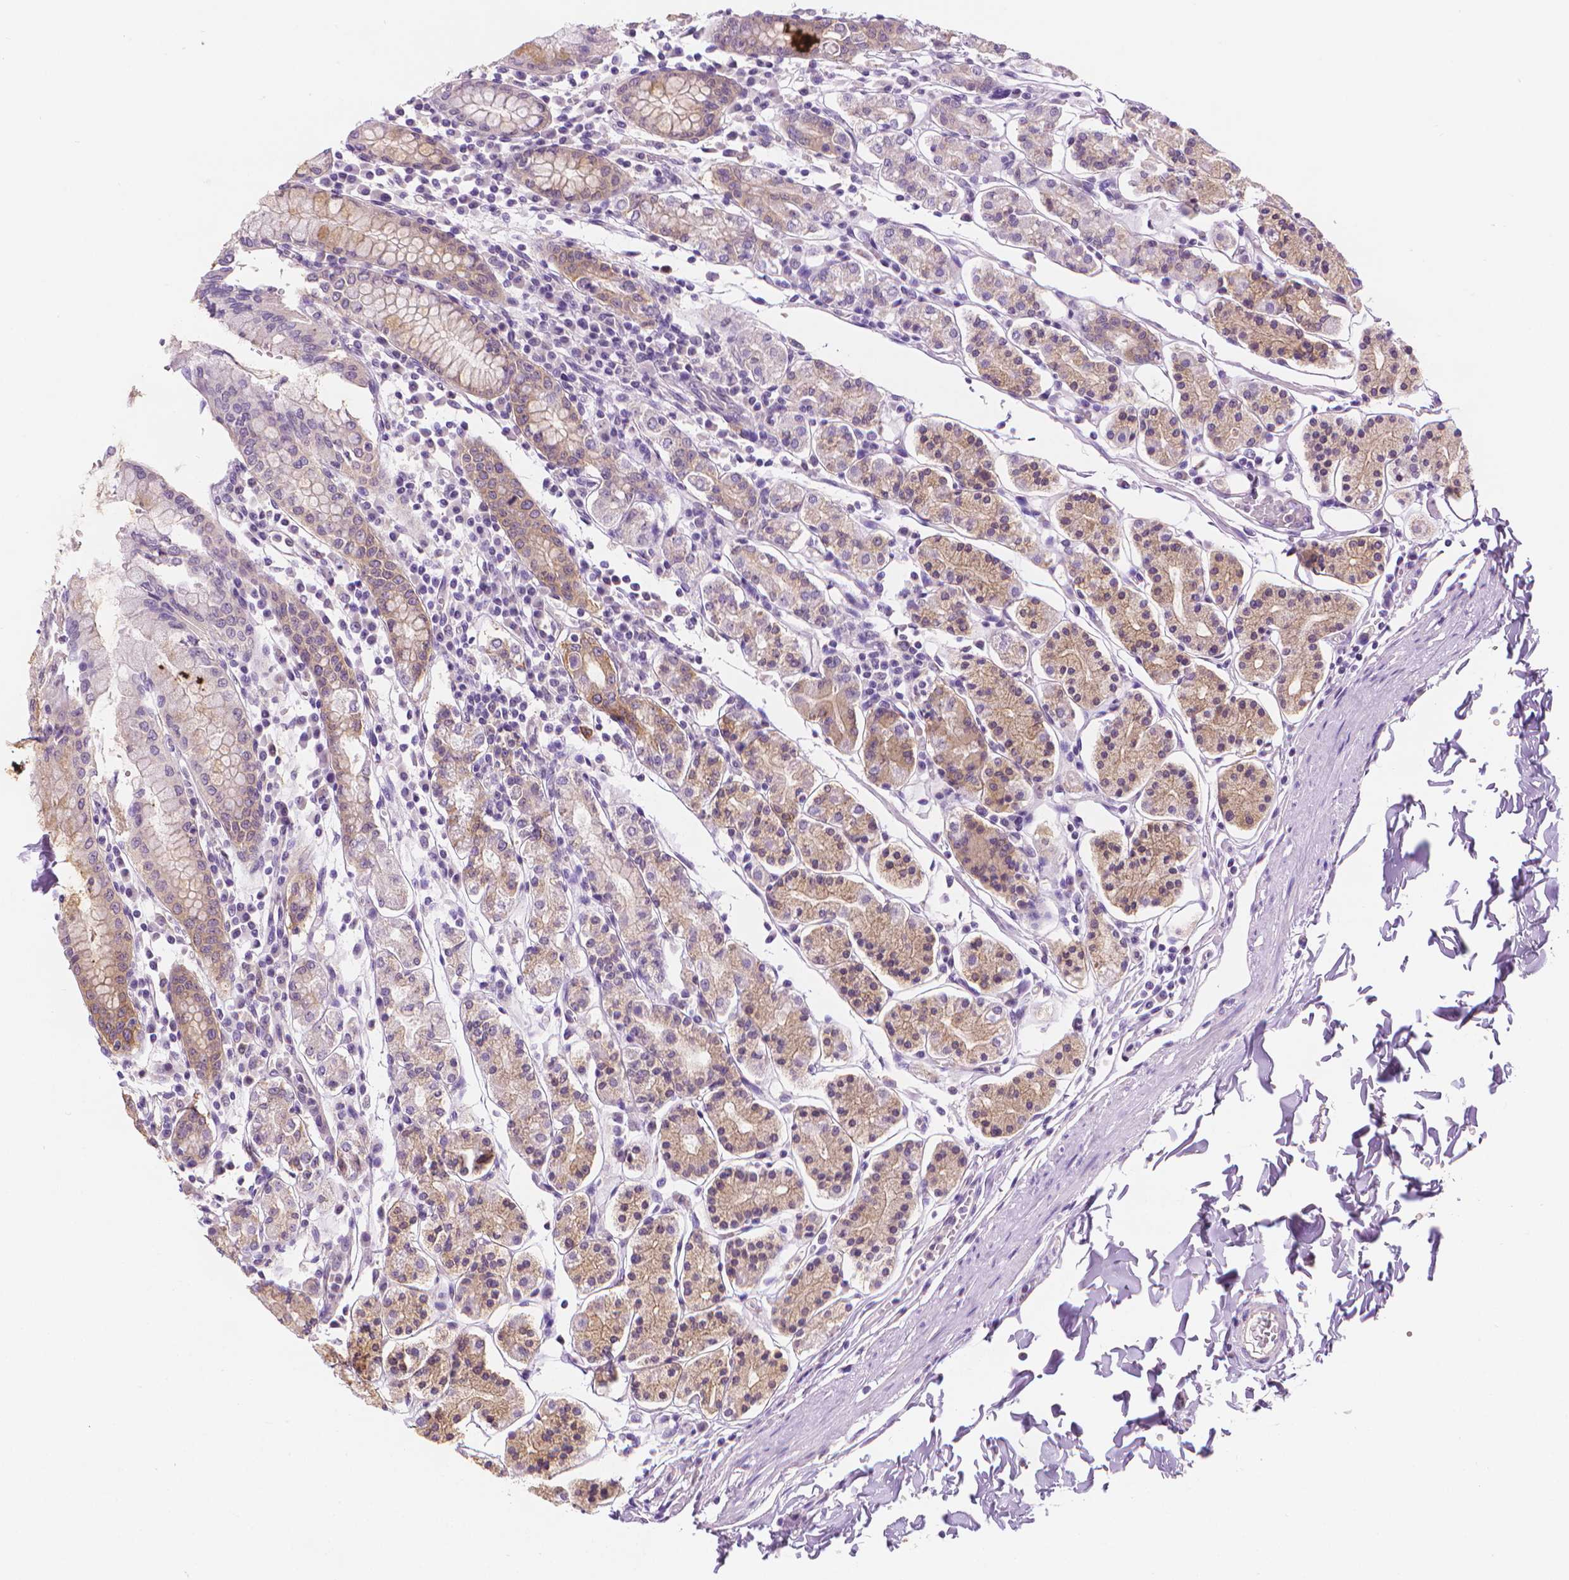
{"staining": {"intensity": "weak", "quantity": "25%-75%", "location": "cytoplasmic/membranous"}, "tissue": "stomach", "cell_type": "Glandular cells", "image_type": "normal", "snomed": [{"axis": "morphology", "description": "Normal tissue, NOS"}, {"axis": "topography", "description": "Stomach, upper"}, {"axis": "topography", "description": "Stomach"}], "caption": "Stomach stained with IHC displays weak cytoplasmic/membranous positivity in about 25%-75% of glandular cells.", "gene": "FASN", "patient": {"sex": "male", "age": 62}}